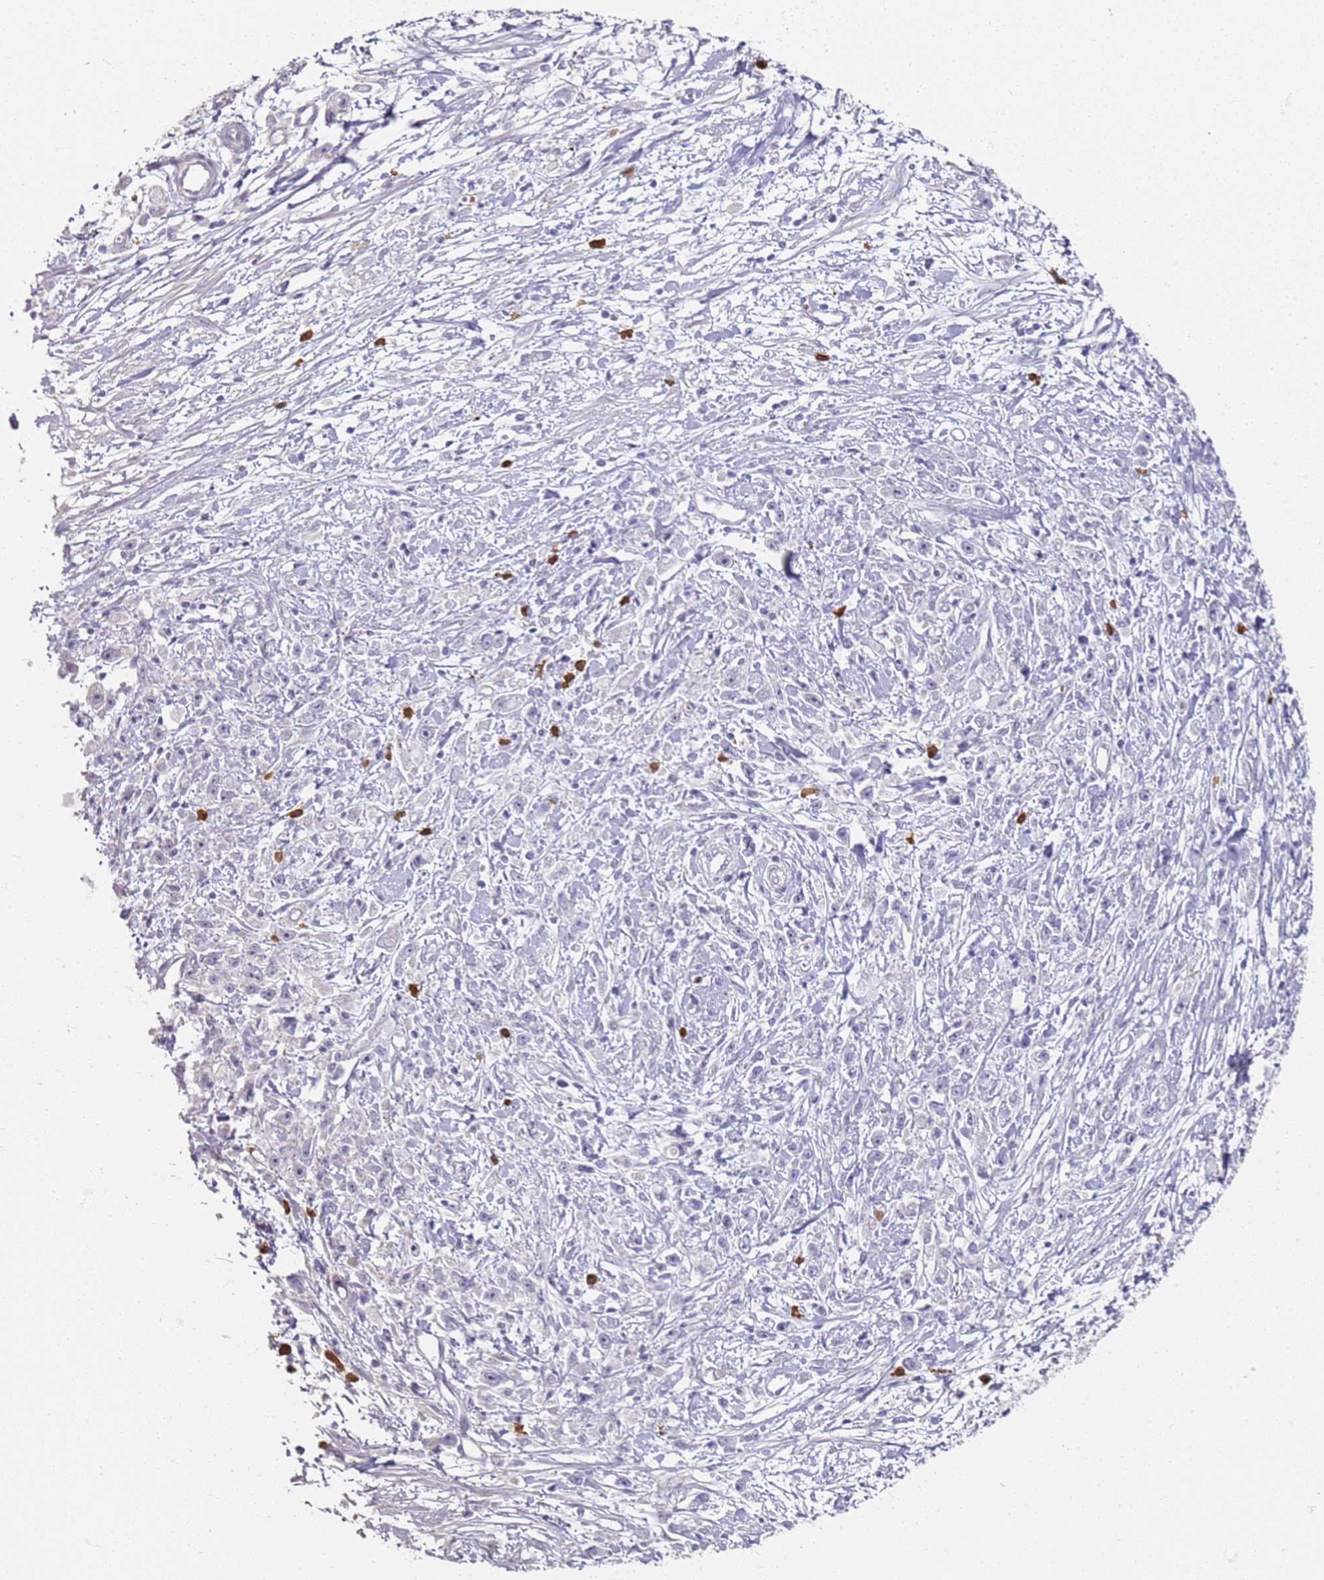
{"staining": {"intensity": "negative", "quantity": "none", "location": "none"}, "tissue": "stomach cancer", "cell_type": "Tumor cells", "image_type": "cancer", "snomed": [{"axis": "morphology", "description": "Adenocarcinoma, NOS"}, {"axis": "topography", "description": "Stomach"}], "caption": "This is a image of immunohistochemistry (IHC) staining of stomach cancer (adenocarcinoma), which shows no positivity in tumor cells.", "gene": "CD40LG", "patient": {"sex": "female", "age": 59}}